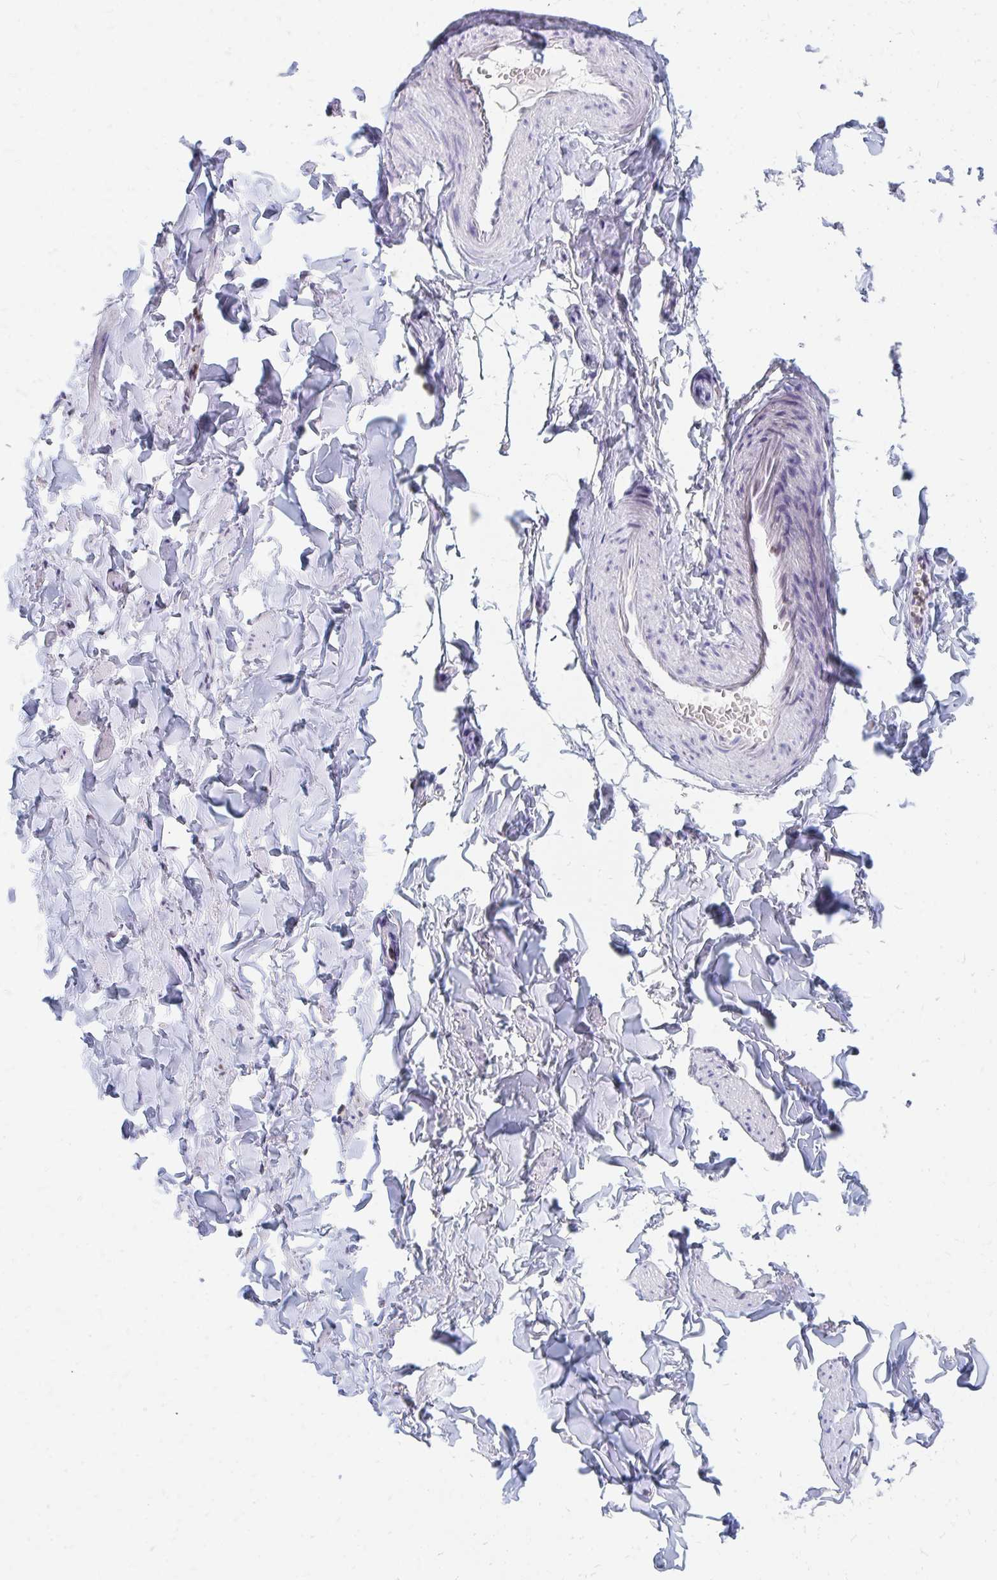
{"staining": {"intensity": "negative", "quantity": "none", "location": "none"}, "tissue": "soft tissue", "cell_type": "Fibroblasts", "image_type": "normal", "snomed": [{"axis": "morphology", "description": "Normal tissue, NOS"}, {"axis": "topography", "description": "Vulva"}, {"axis": "topography", "description": "Peripheral nerve tissue"}], "caption": "This is an IHC histopathology image of unremarkable soft tissue. There is no positivity in fibroblasts.", "gene": "PLK3", "patient": {"sex": "female", "age": 66}}